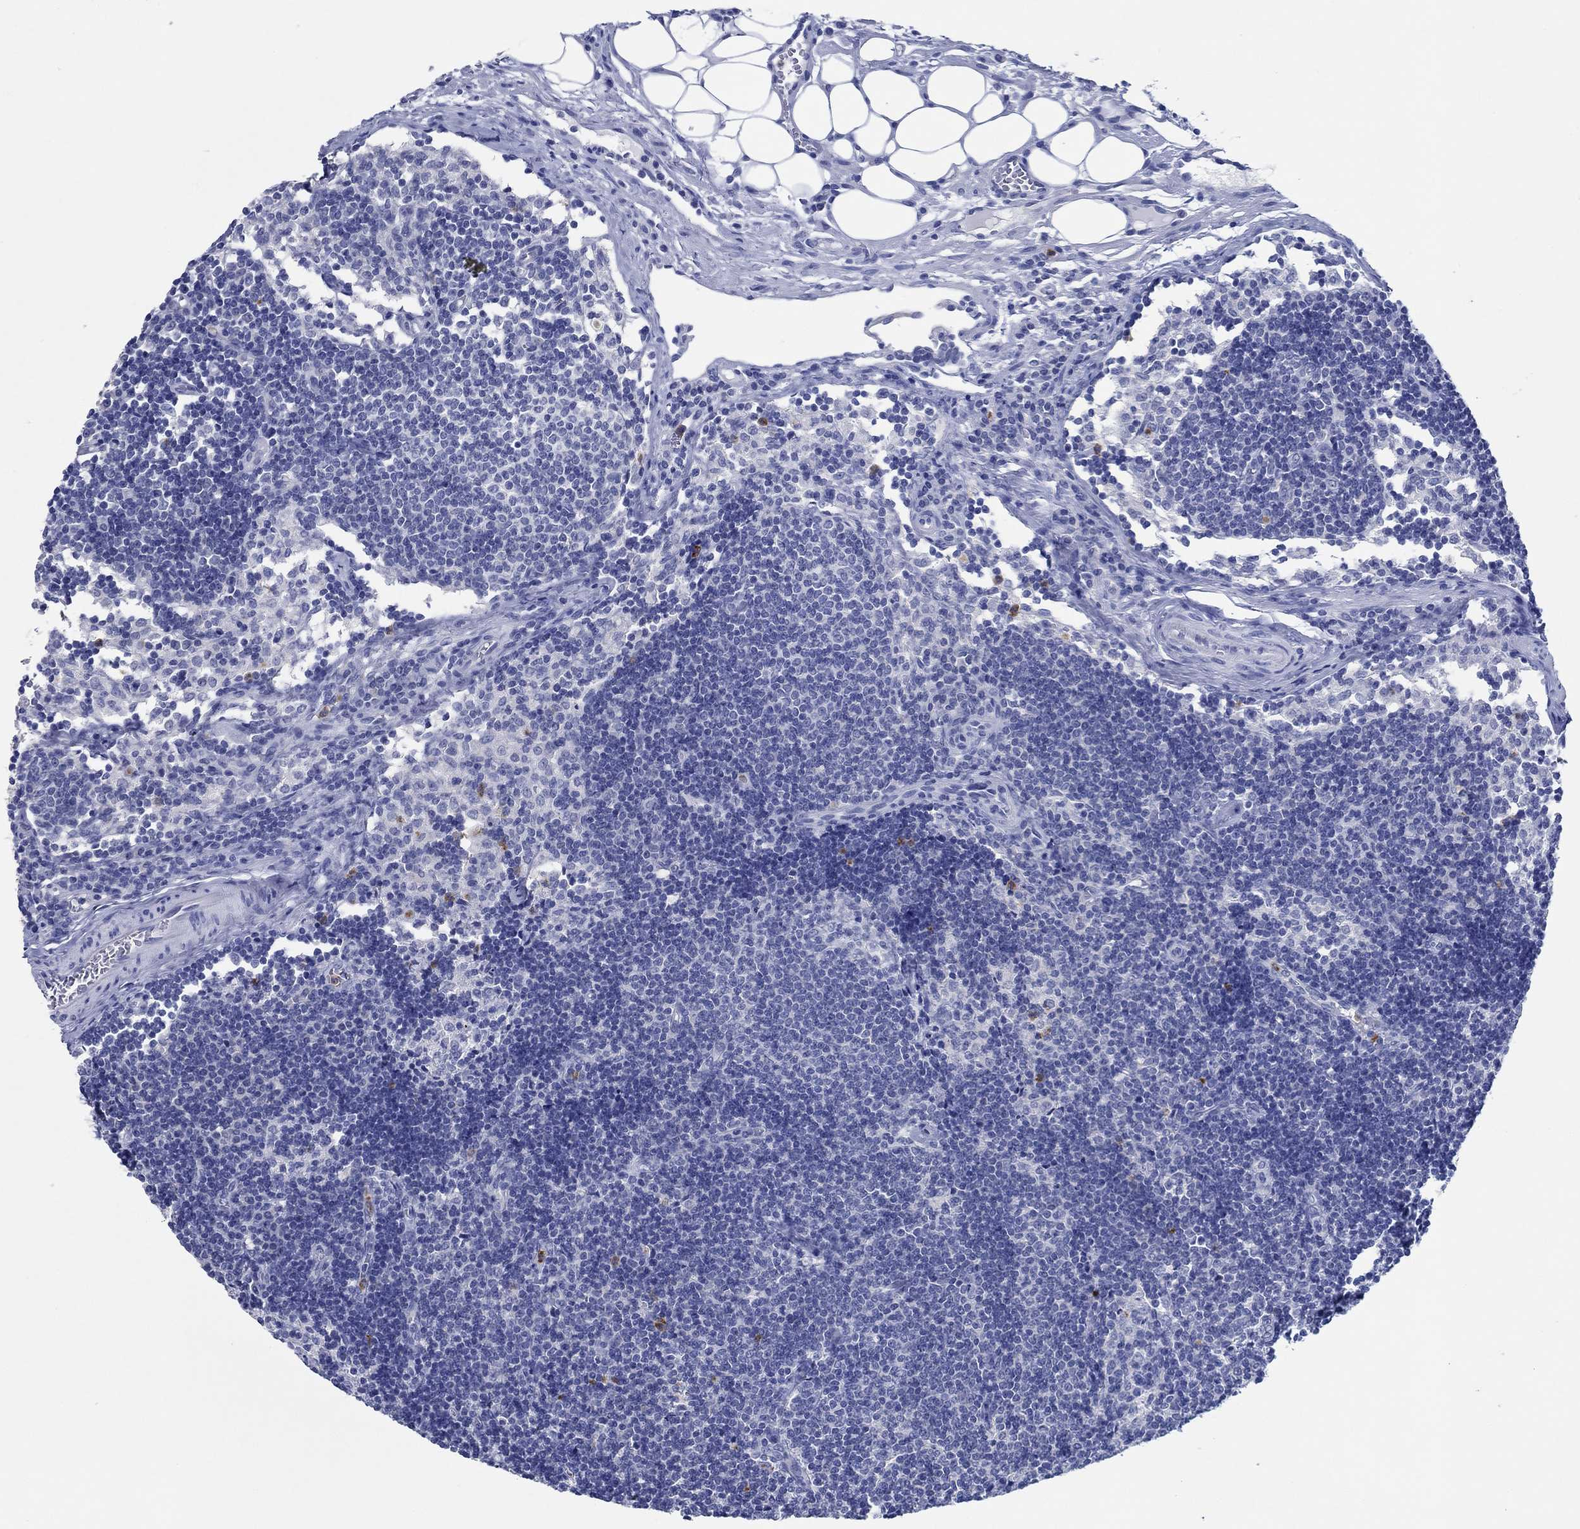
{"staining": {"intensity": "negative", "quantity": "none", "location": "none"}, "tissue": "lymph node", "cell_type": "Germinal center cells", "image_type": "normal", "snomed": [{"axis": "morphology", "description": "Normal tissue, NOS"}, {"axis": "topography", "description": "Lymph node"}], "caption": "A high-resolution micrograph shows immunohistochemistry (IHC) staining of benign lymph node, which shows no significant staining in germinal center cells. (DAB immunohistochemistry (IHC), high magnification).", "gene": "ZNF671", "patient": {"sex": "female", "age": 34}}